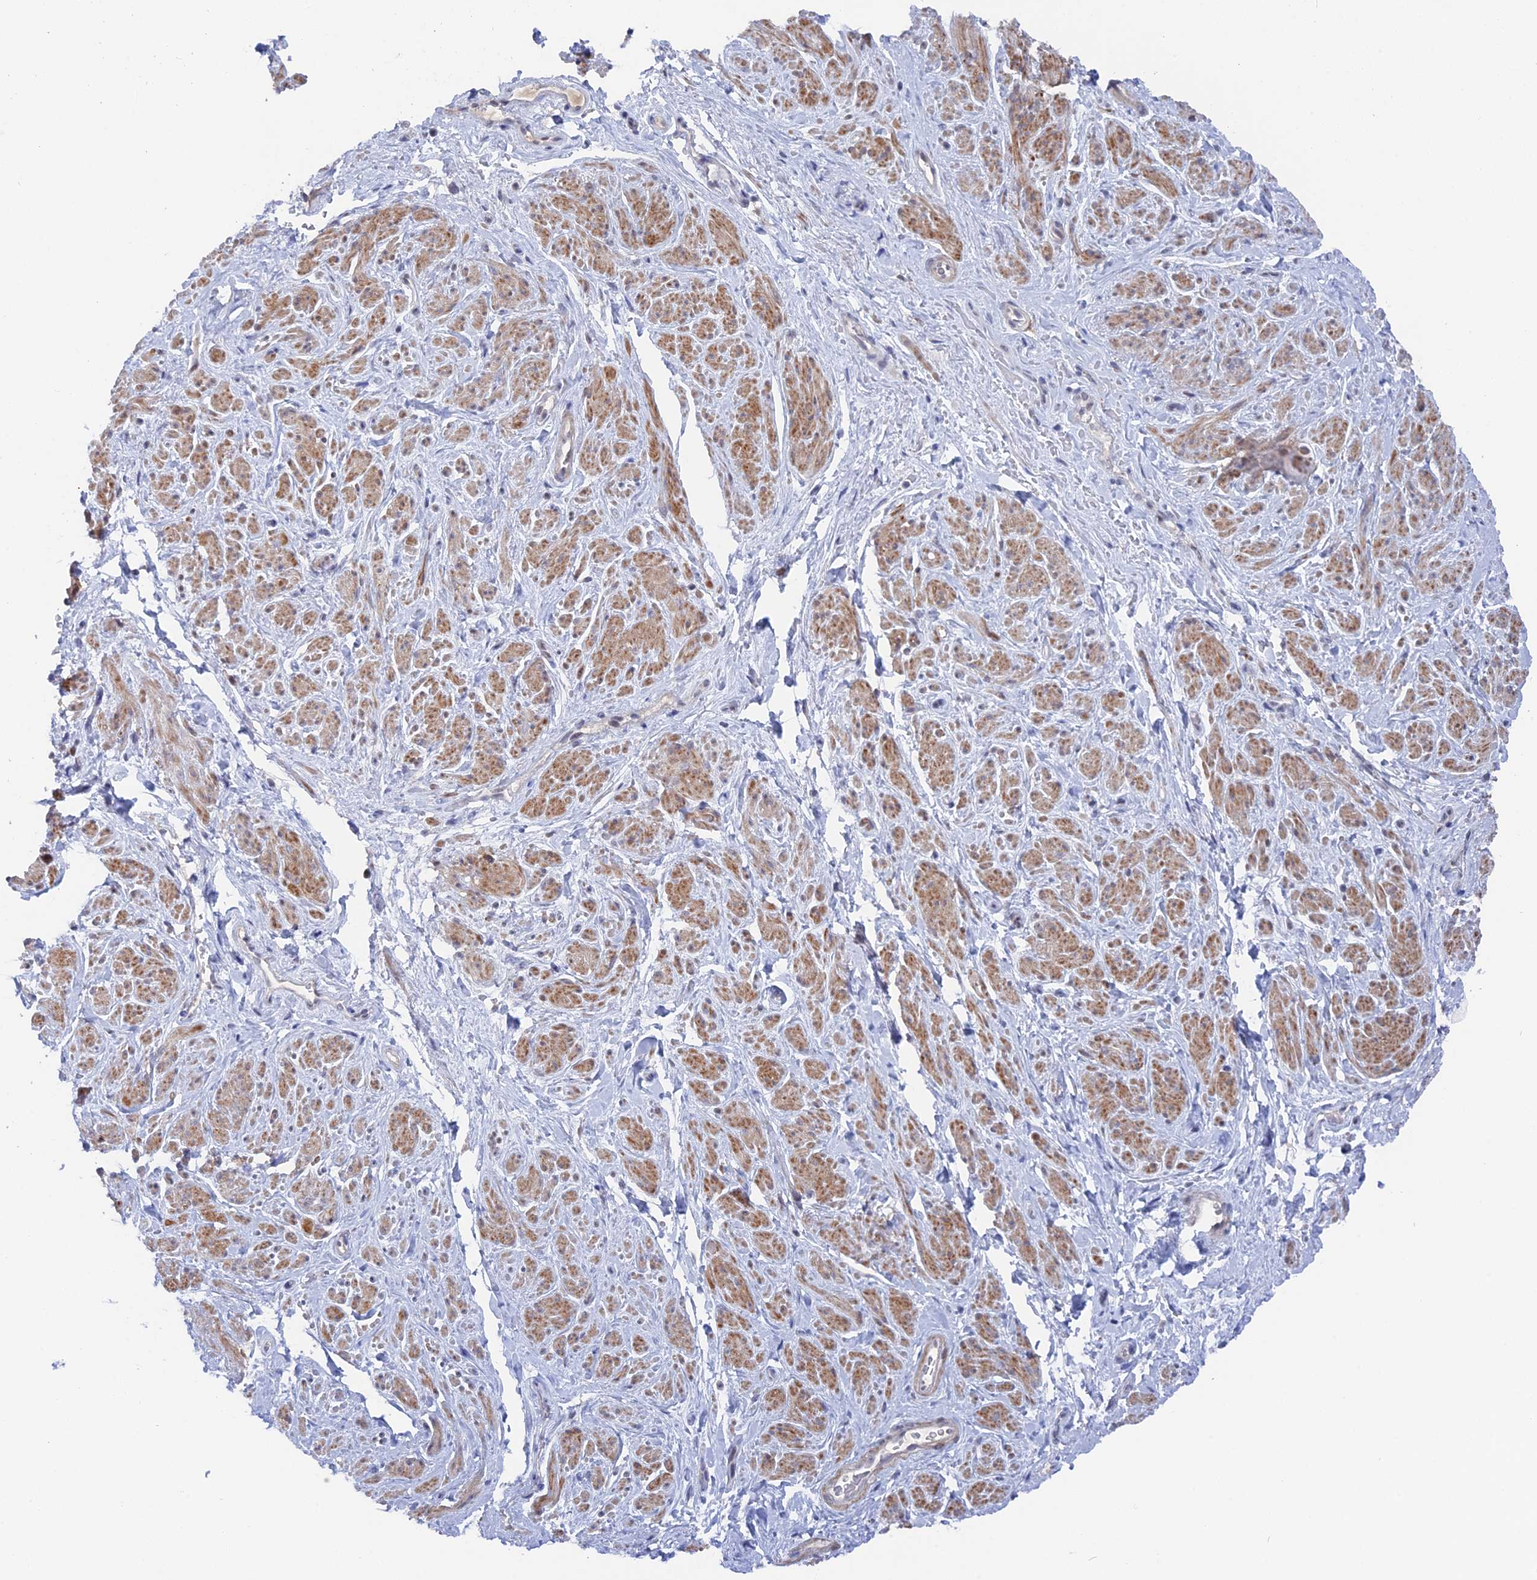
{"staining": {"intensity": "moderate", "quantity": "25%-75%", "location": "cytoplasmic/membranous"}, "tissue": "smooth muscle", "cell_type": "Smooth muscle cells", "image_type": "normal", "snomed": [{"axis": "morphology", "description": "Normal tissue, NOS"}, {"axis": "topography", "description": "Smooth muscle"}, {"axis": "topography", "description": "Peripheral nerve tissue"}], "caption": "Smooth muscle cells display moderate cytoplasmic/membranous positivity in about 25%-75% of cells in unremarkable smooth muscle.", "gene": "BRD2", "patient": {"sex": "male", "age": 69}}